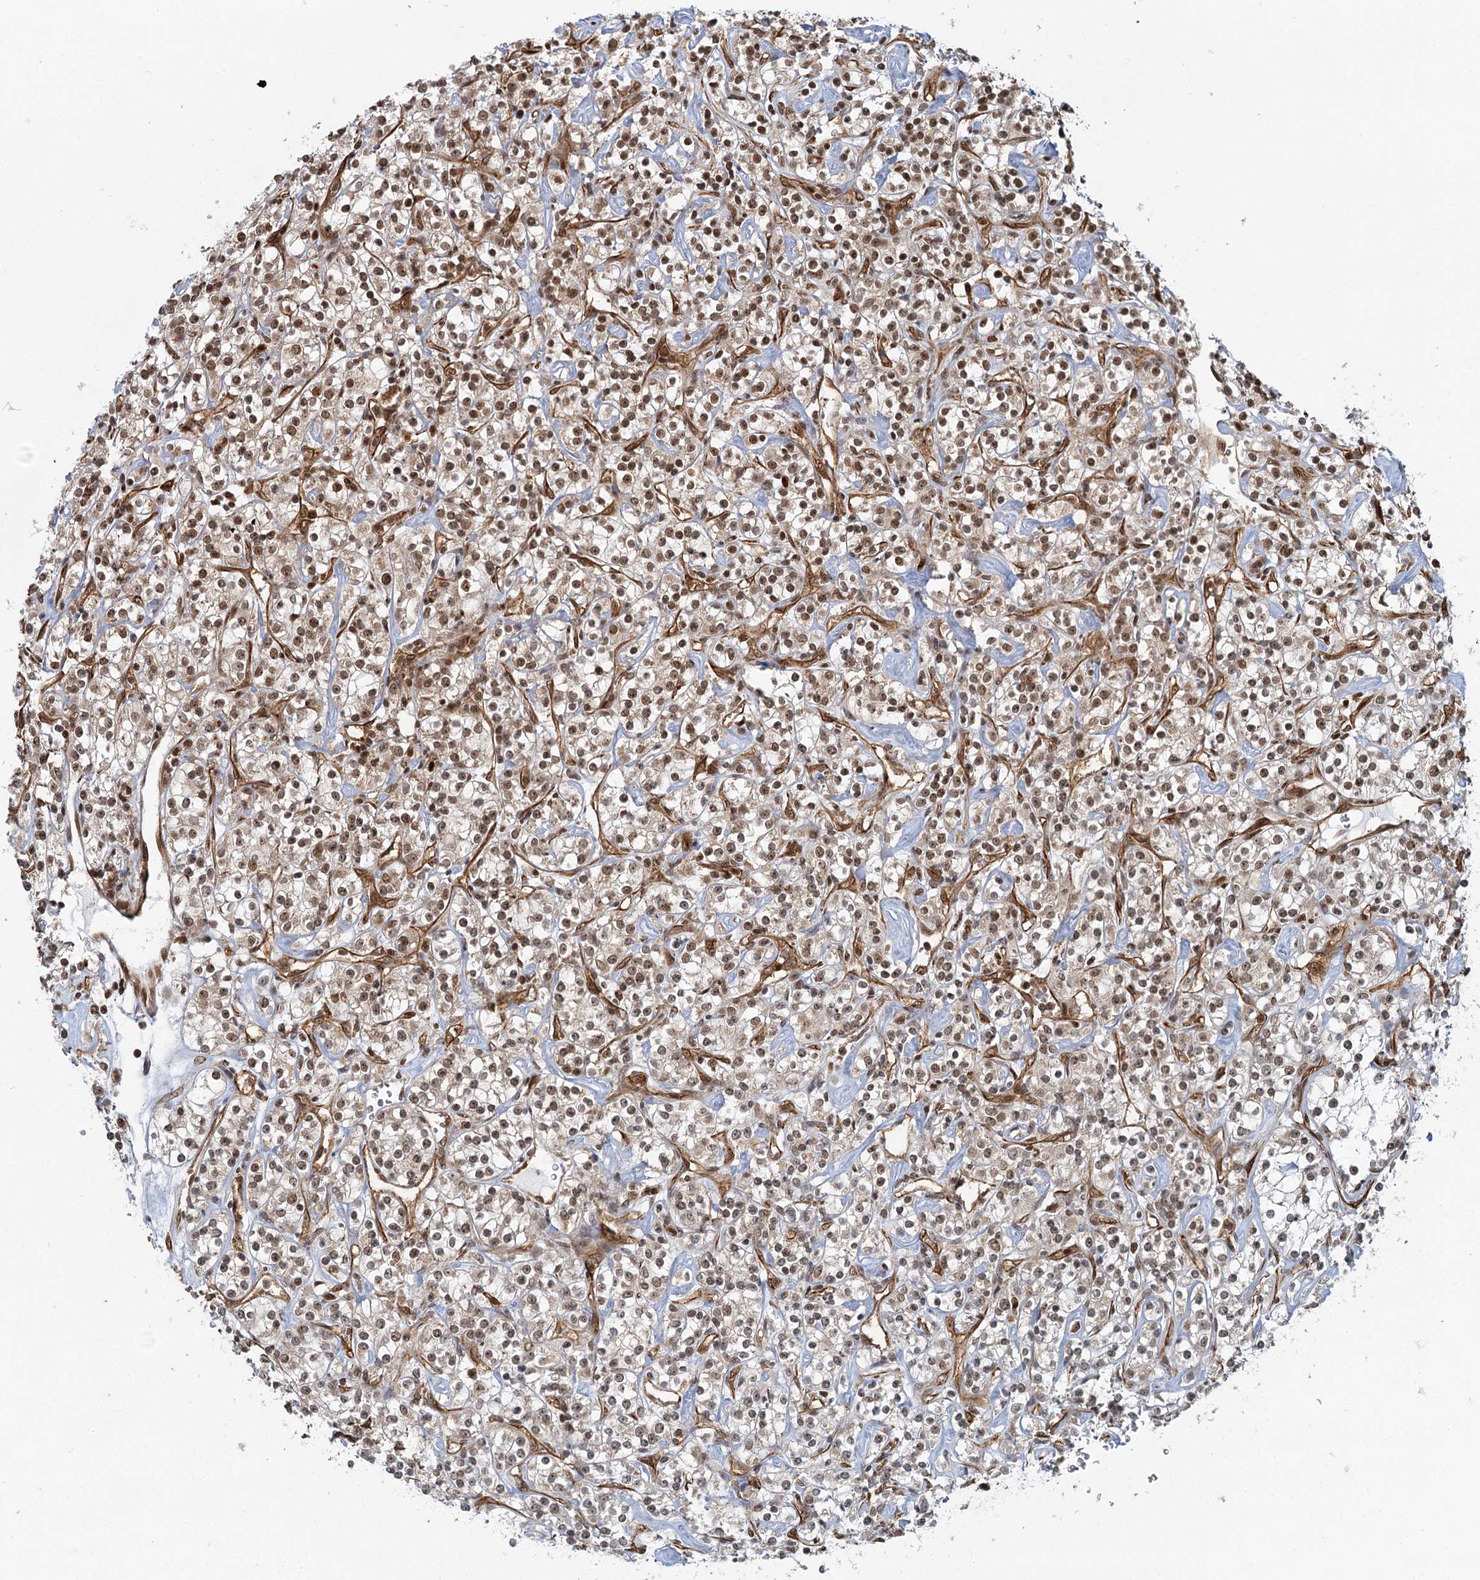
{"staining": {"intensity": "moderate", "quantity": ">75%", "location": "nuclear"}, "tissue": "renal cancer", "cell_type": "Tumor cells", "image_type": "cancer", "snomed": [{"axis": "morphology", "description": "Adenocarcinoma, NOS"}, {"axis": "topography", "description": "Kidney"}], "caption": "Protein staining of renal cancer tissue demonstrates moderate nuclear expression in about >75% of tumor cells.", "gene": "GPATCH11", "patient": {"sex": "male", "age": 77}}